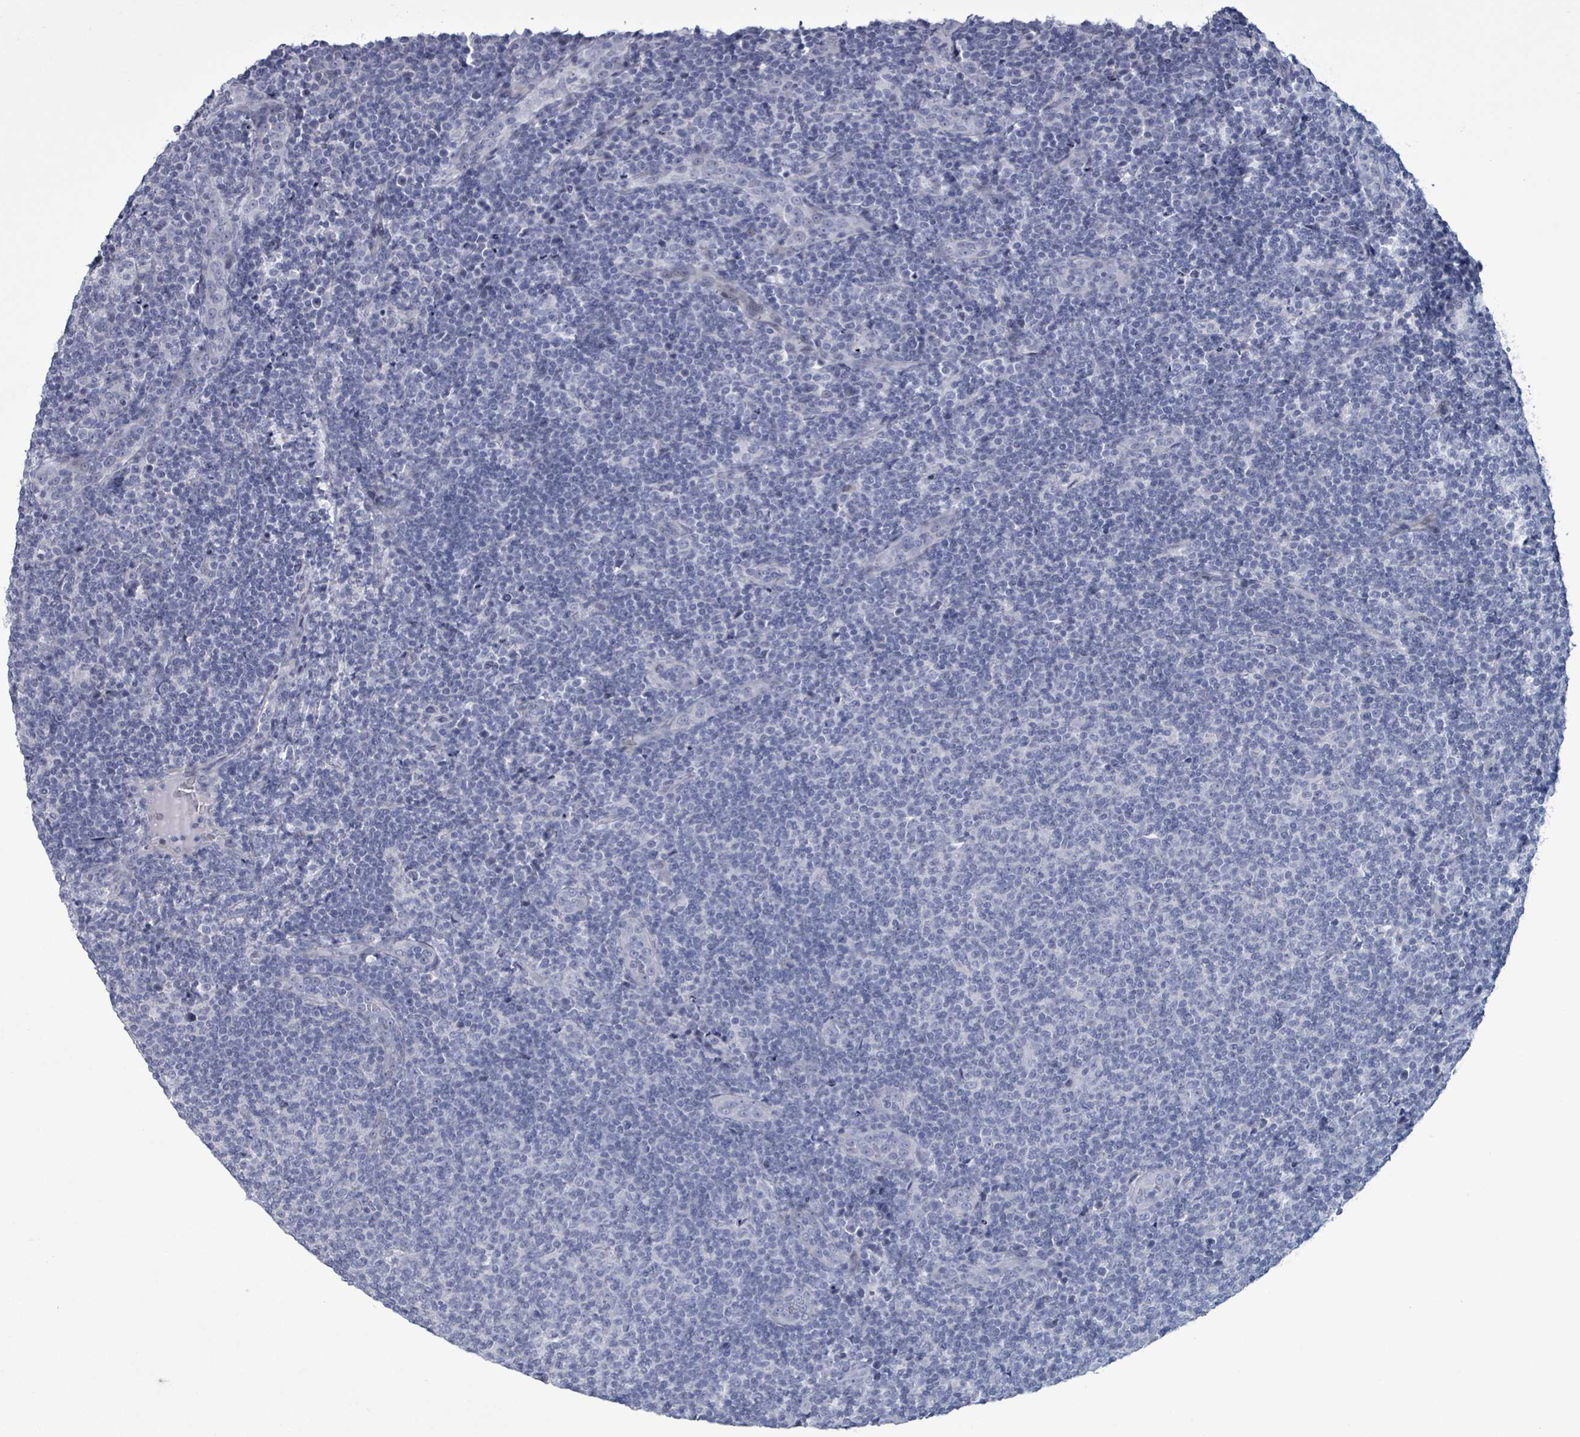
{"staining": {"intensity": "negative", "quantity": "none", "location": "none"}, "tissue": "lymphoma", "cell_type": "Tumor cells", "image_type": "cancer", "snomed": [{"axis": "morphology", "description": "Malignant lymphoma, non-Hodgkin's type, Low grade"}, {"axis": "topography", "description": "Lymph node"}], "caption": "IHC photomicrograph of lymphoma stained for a protein (brown), which demonstrates no expression in tumor cells.", "gene": "ZNF771", "patient": {"sex": "male", "age": 66}}